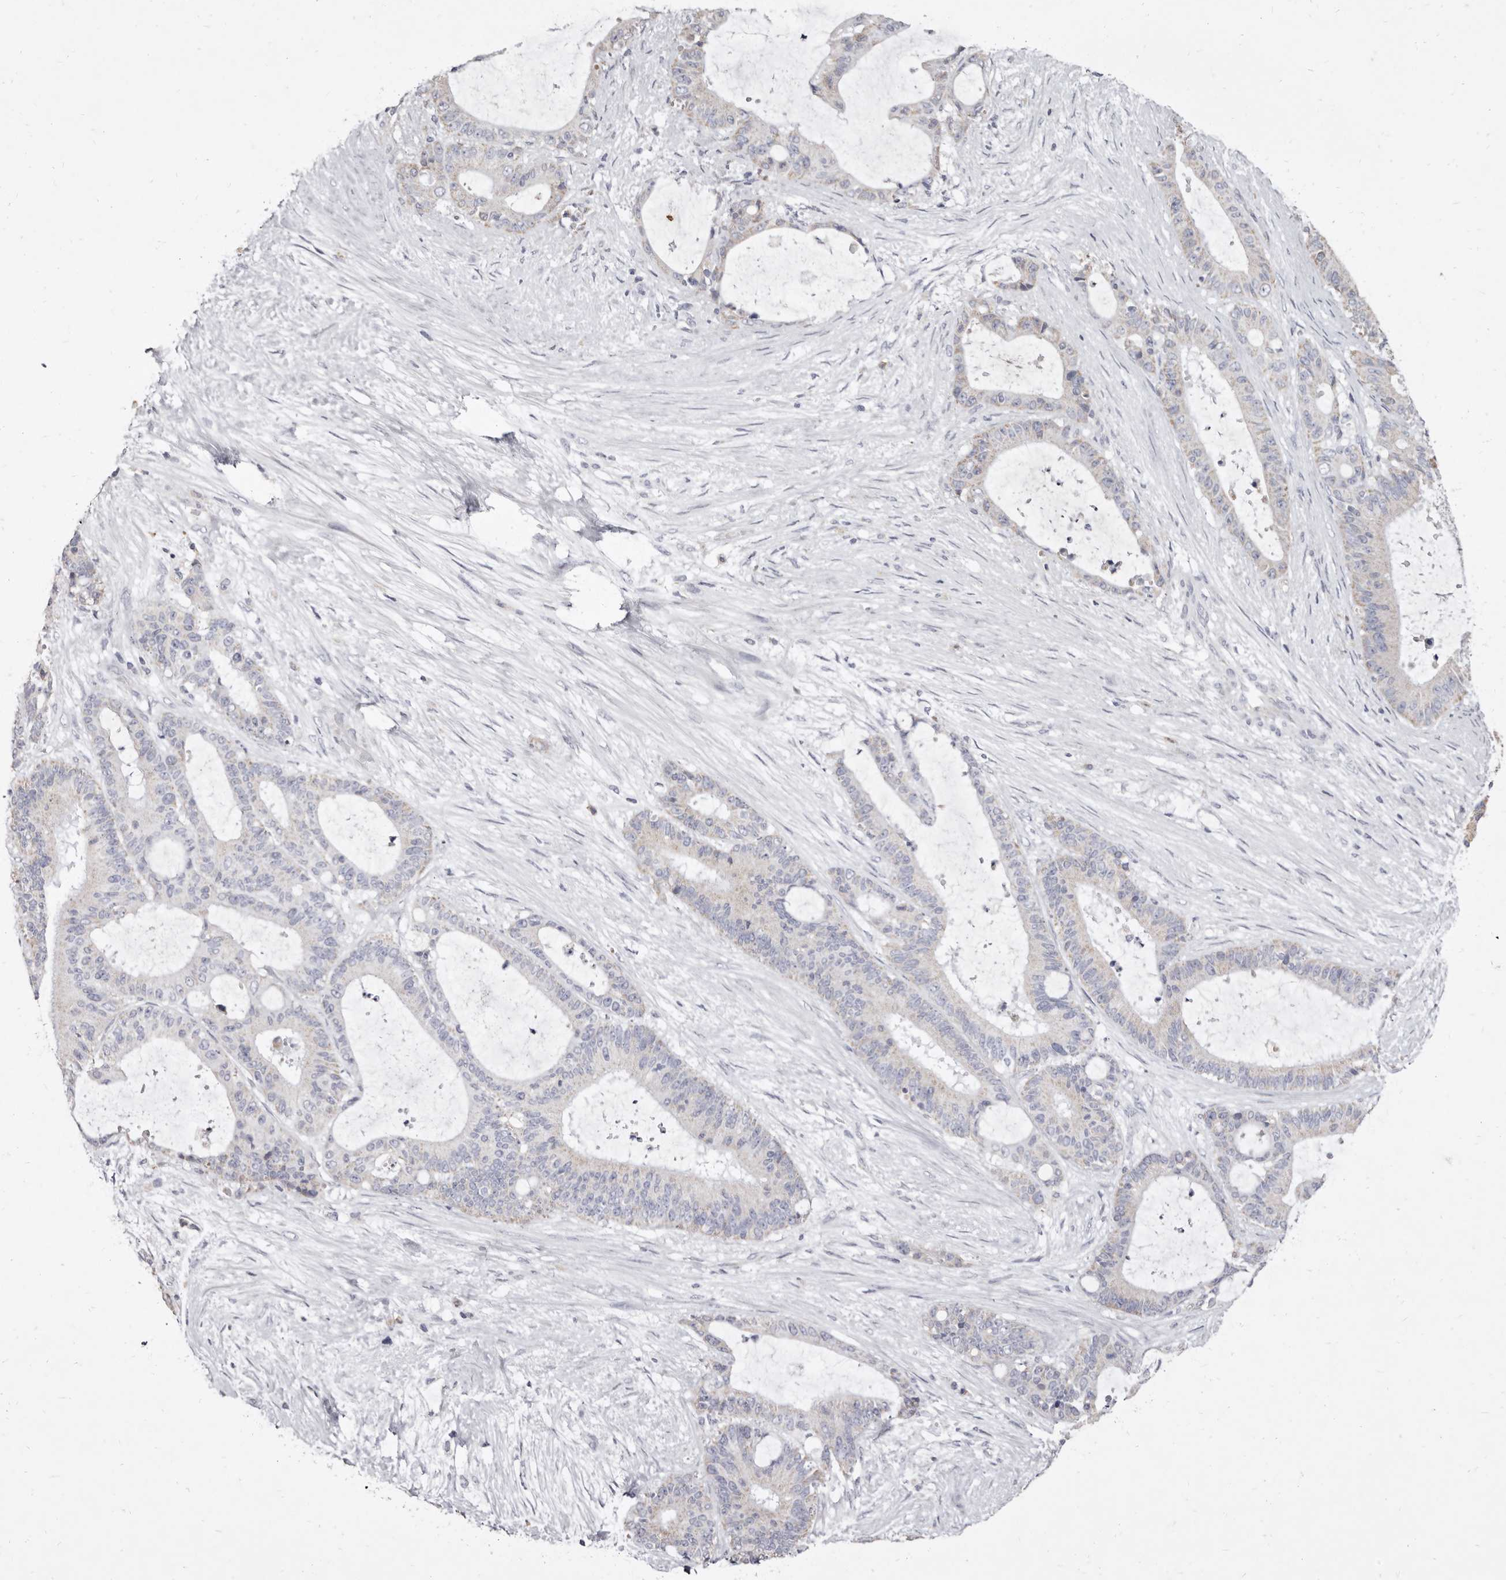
{"staining": {"intensity": "weak", "quantity": "<25%", "location": "cytoplasmic/membranous"}, "tissue": "liver cancer", "cell_type": "Tumor cells", "image_type": "cancer", "snomed": [{"axis": "morphology", "description": "Normal tissue, NOS"}, {"axis": "morphology", "description": "Cholangiocarcinoma"}, {"axis": "topography", "description": "Liver"}, {"axis": "topography", "description": "Peripheral nerve tissue"}], "caption": "Tumor cells are negative for brown protein staining in liver cancer.", "gene": "CYP2E1", "patient": {"sex": "female", "age": 73}}